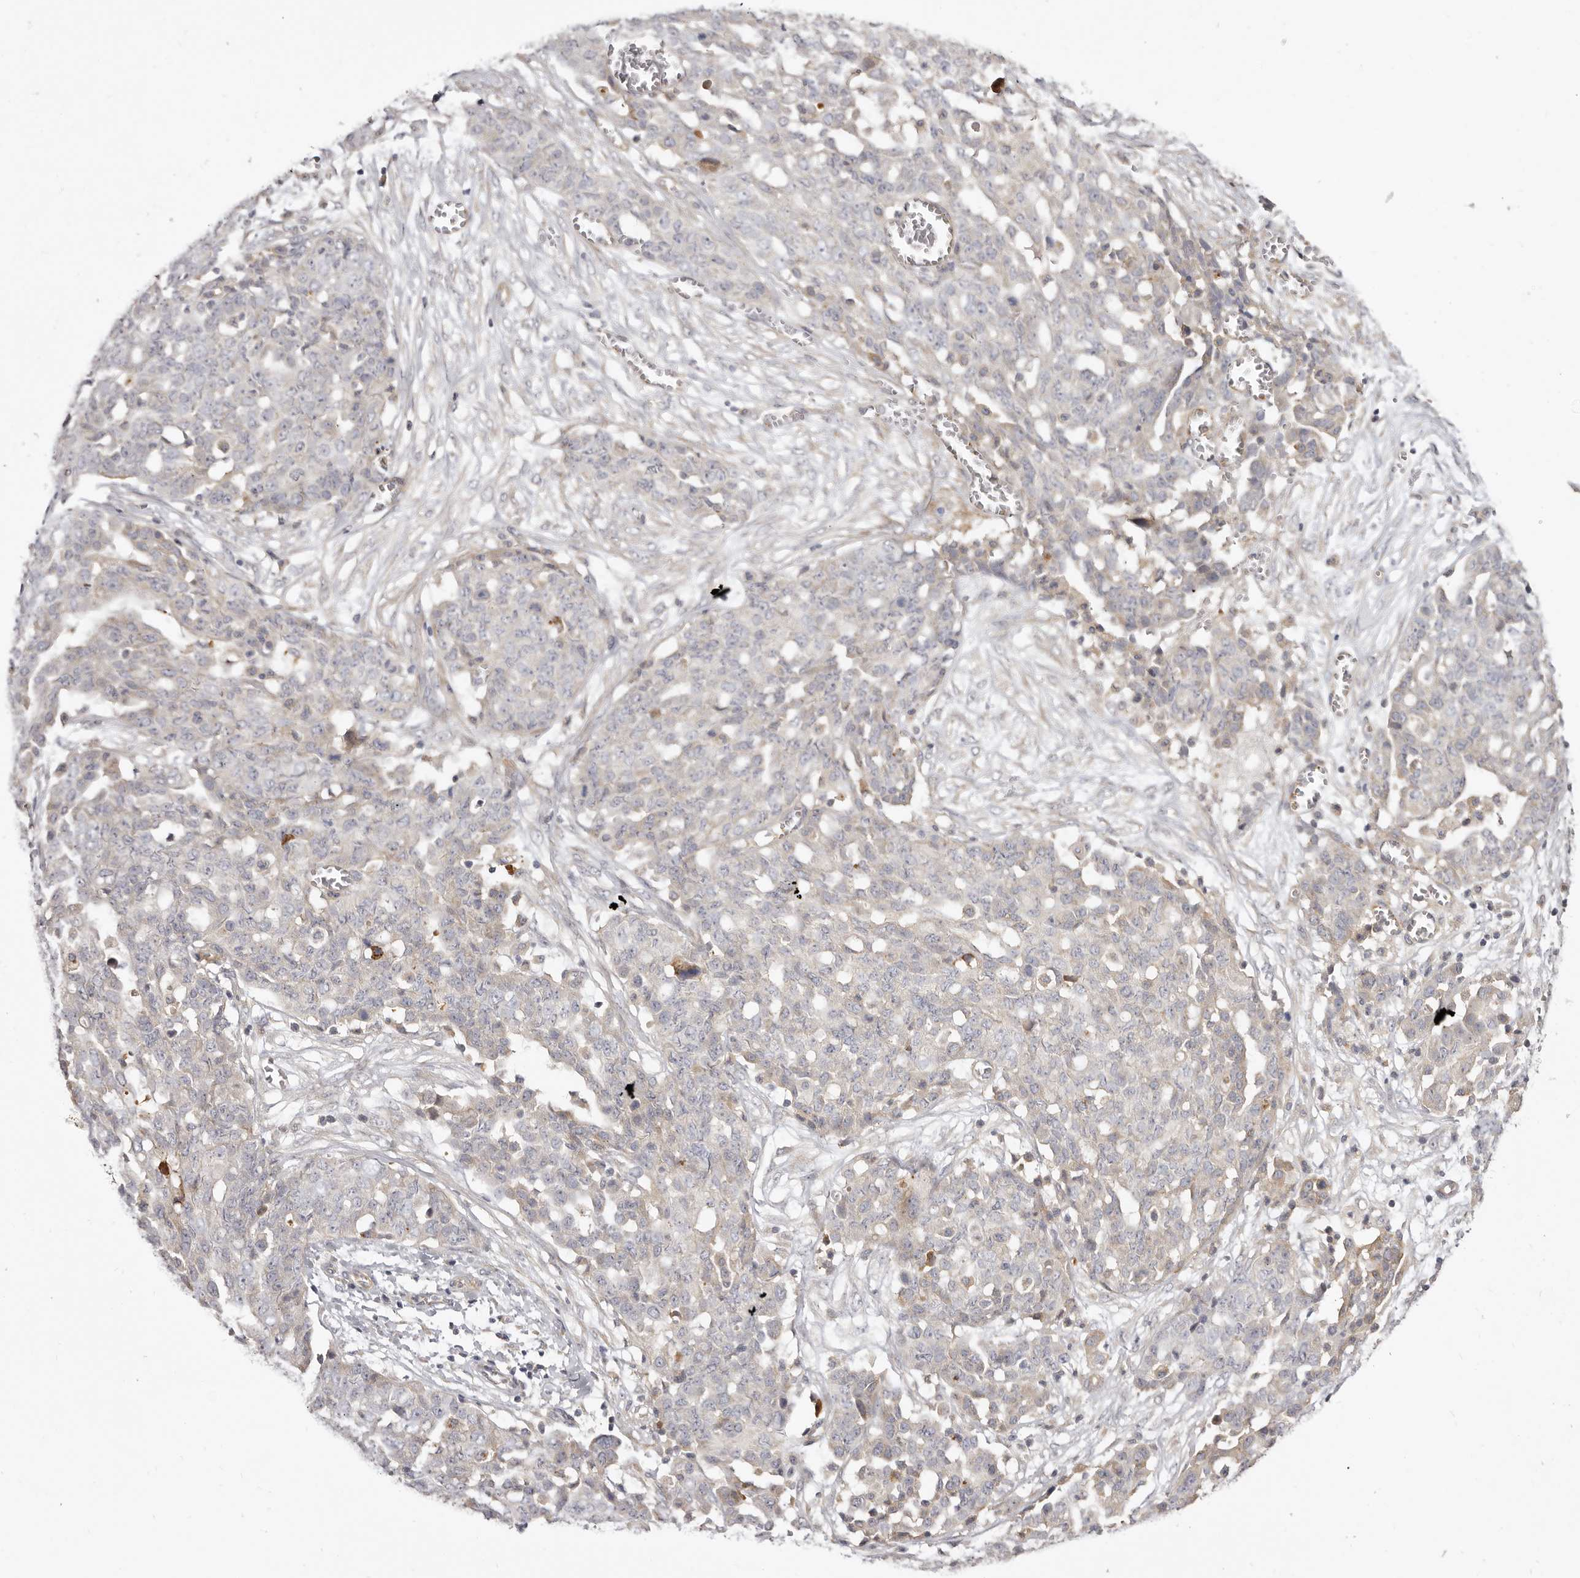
{"staining": {"intensity": "negative", "quantity": "none", "location": "none"}, "tissue": "ovarian cancer", "cell_type": "Tumor cells", "image_type": "cancer", "snomed": [{"axis": "morphology", "description": "Cystadenocarcinoma, serous, NOS"}, {"axis": "topography", "description": "Soft tissue"}, {"axis": "topography", "description": "Ovary"}], "caption": "Photomicrograph shows no significant protein expression in tumor cells of ovarian cancer (serous cystadenocarcinoma). (DAB immunohistochemistry, high magnification).", "gene": "ADAMTS9", "patient": {"sex": "female", "age": 57}}